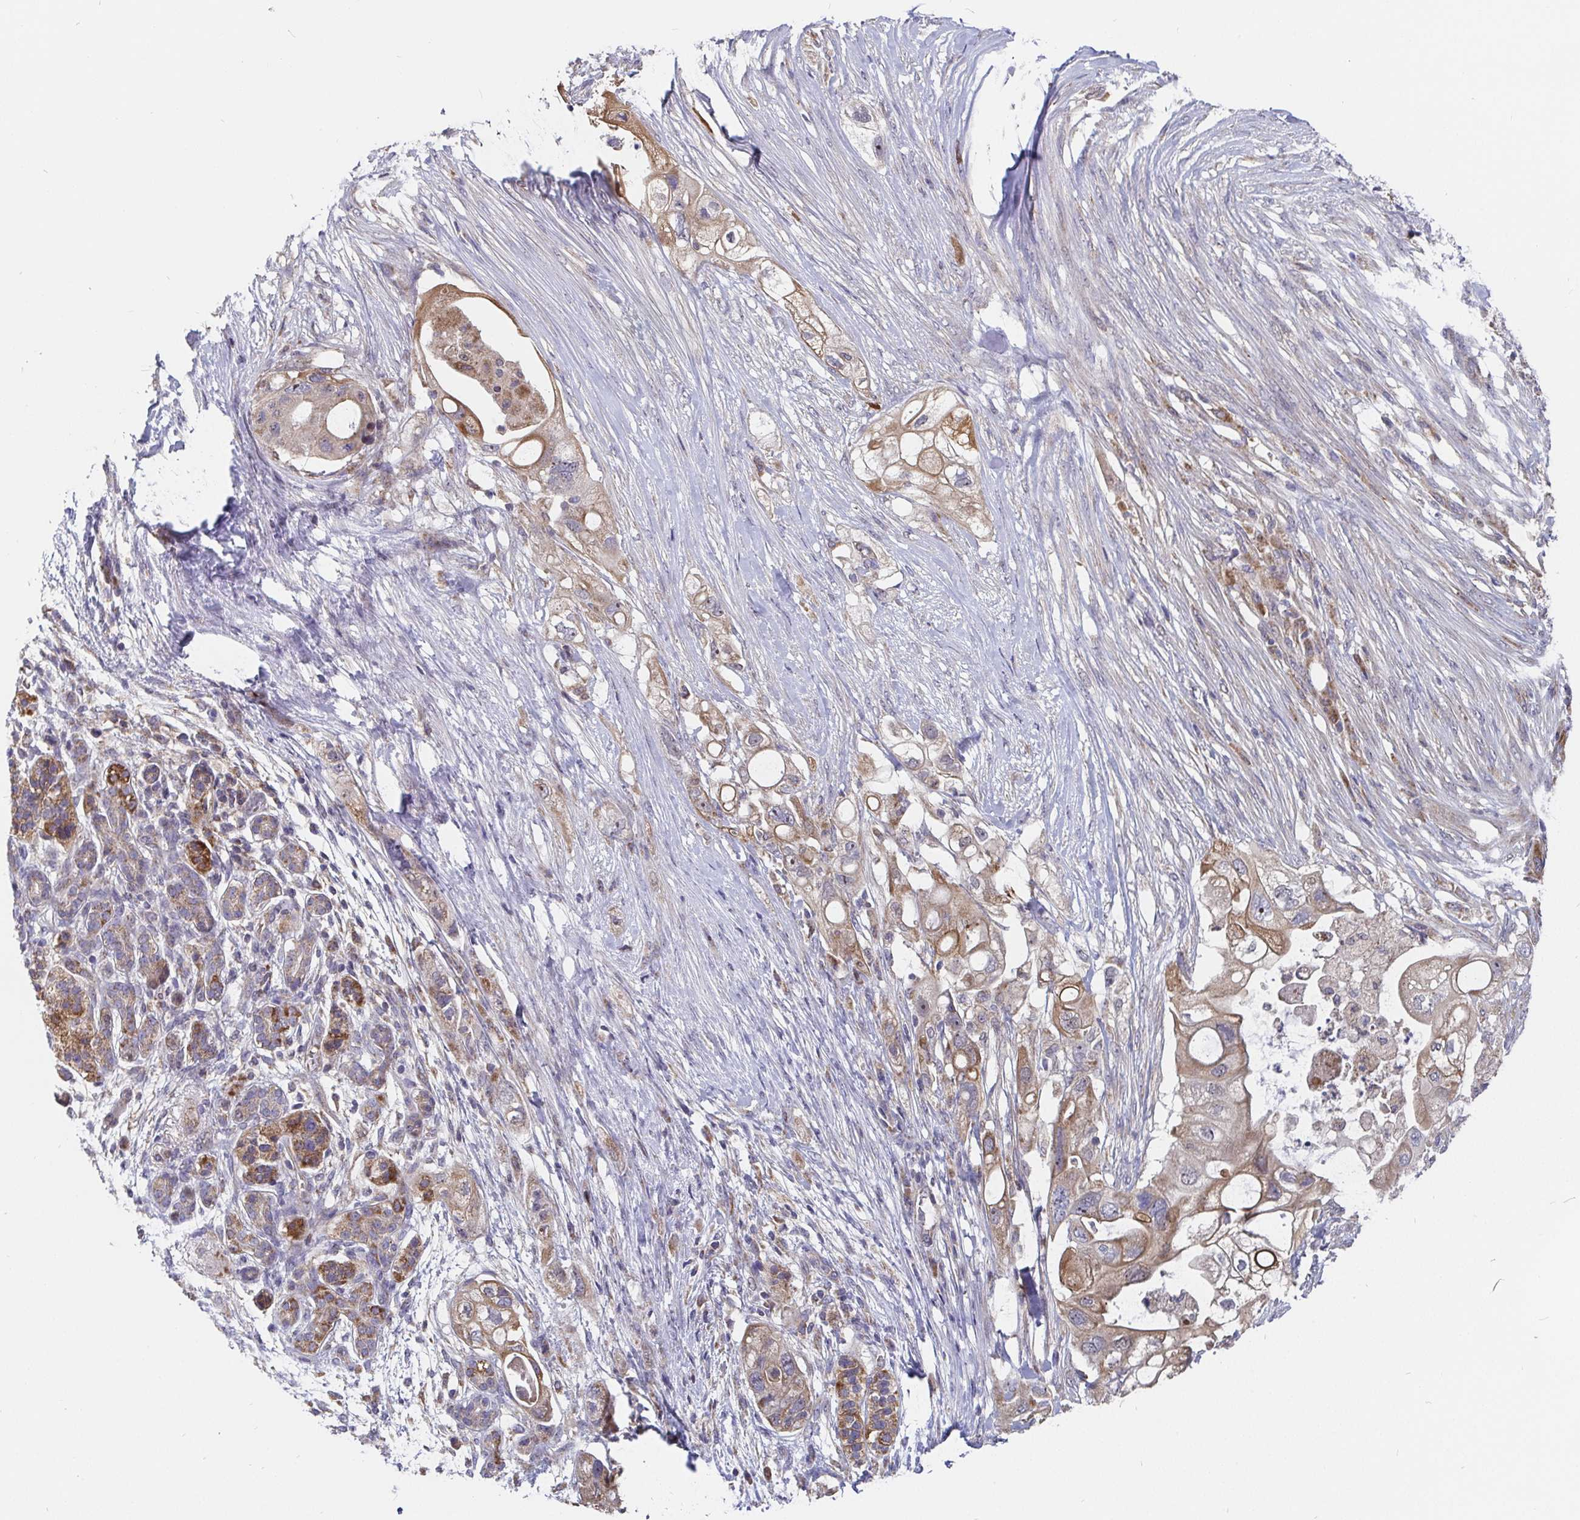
{"staining": {"intensity": "moderate", "quantity": ">75%", "location": "cytoplasmic/membranous"}, "tissue": "pancreatic cancer", "cell_type": "Tumor cells", "image_type": "cancer", "snomed": [{"axis": "morphology", "description": "Adenocarcinoma, NOS"}, {"axis": "topography", "description": "Pancreas"}], "caption": "IHC micrograph of pancreatic cancer stained for a protein (brown), which displays medium levels of moderate cytoplasmic/membranous expression in approximately >75% of tumor cells.", "gene": "PDF", "patient": {"sex": "female", "age": 72}}